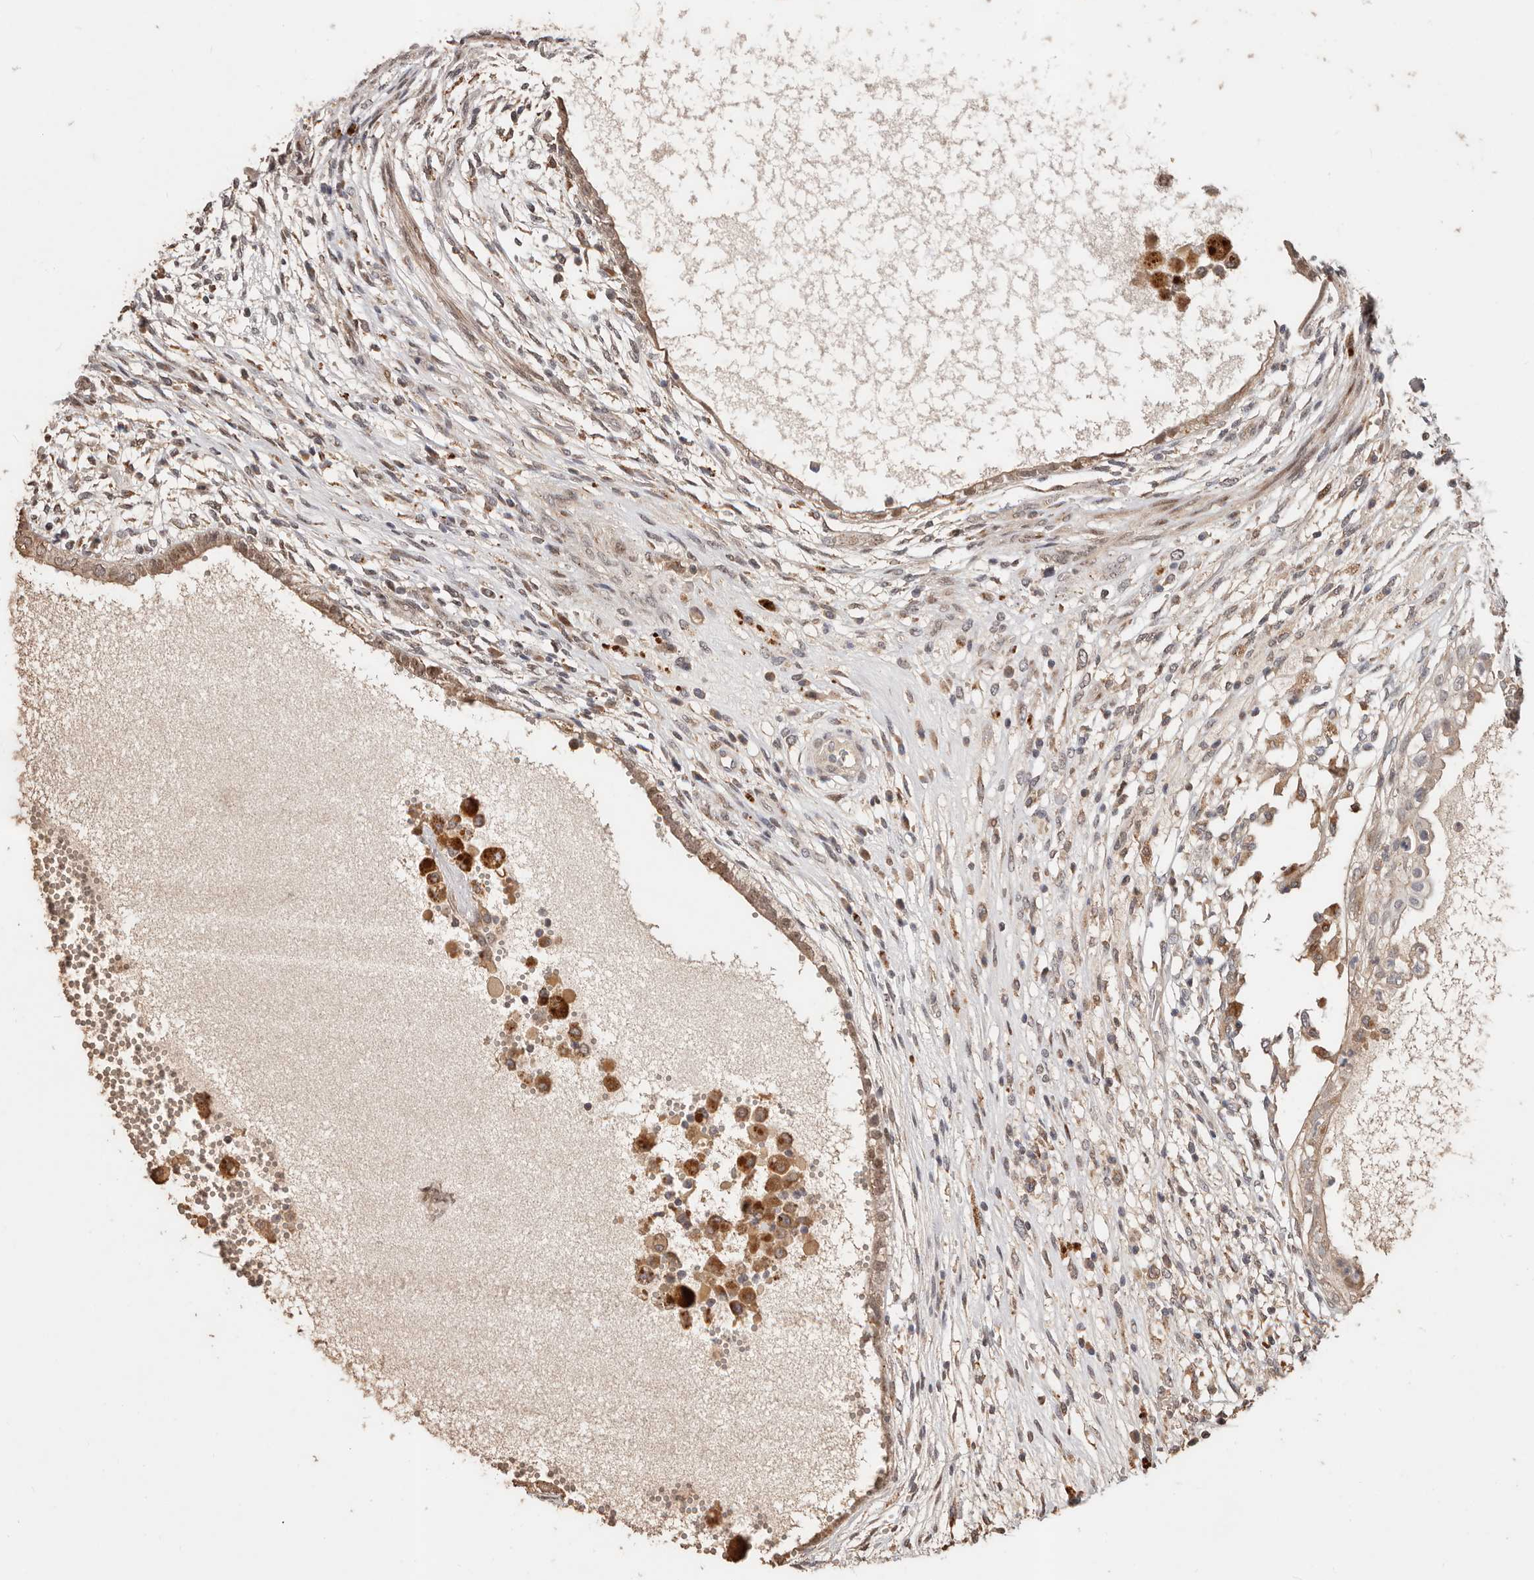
{"staining": {"intensity": "moderate", "quantity": ">75%", "location": "cytoplasmic/membranous,nuclear"}, "tissue": "testis cancer", "cell_type": "Tumor cells", "image_type": "cancer", "snomed": [{"axis": "morphology", "description": "Carcinoma, Embryonal, NOS"}, {"axis": "topography", "description": "Testis"}], "caption": "Protein expression analysis of human testis cancer (embryonal carcinoma) reveals moderate cytoplasmic/membranous and nuclear staining in about >75% of tumor cells.", "gene": "ZRANB1", "patient": {"sex": "male", "age": 26}}